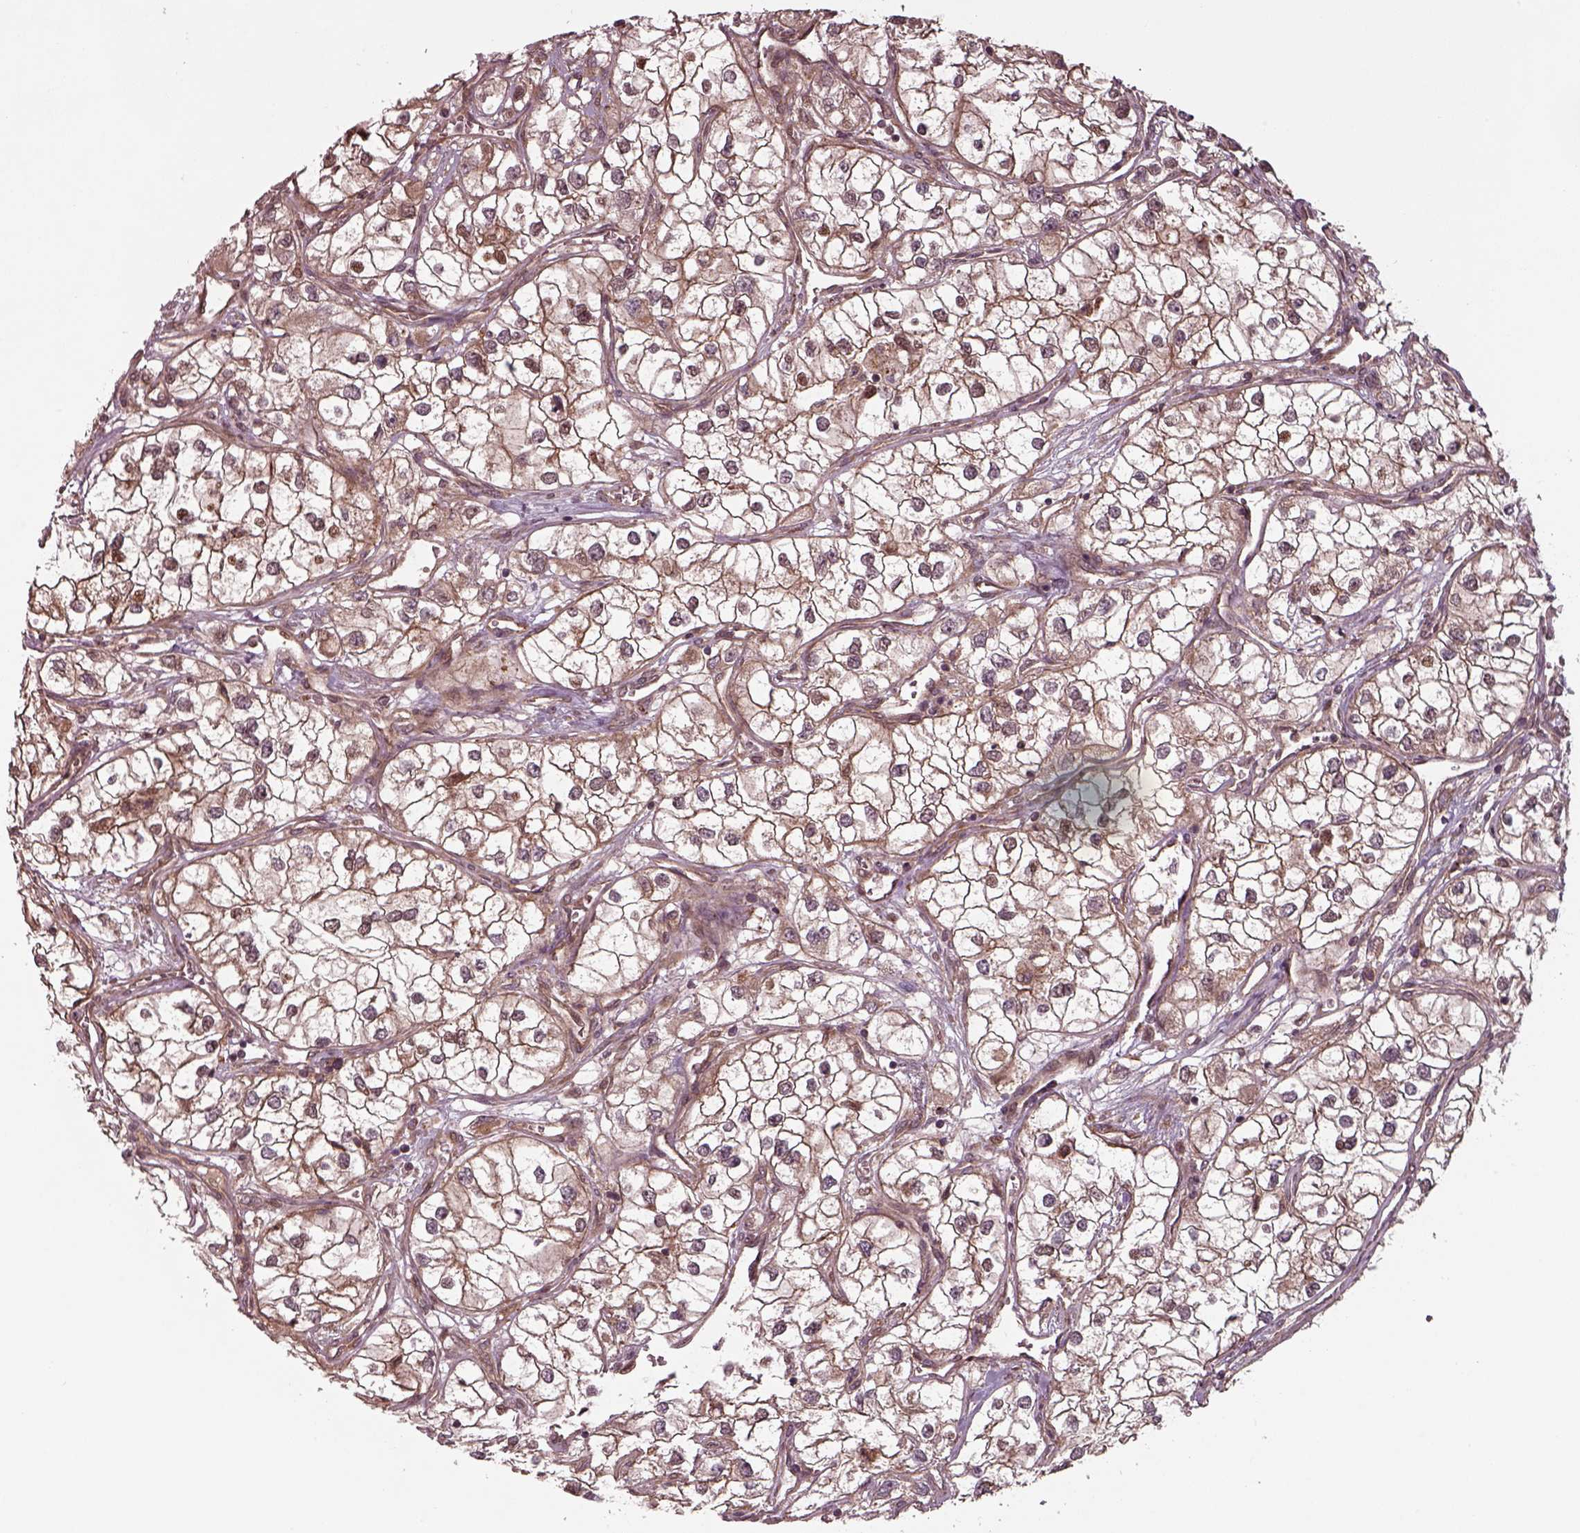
{"staining": {"intensity": "moderate", "quantity": ">75%", "location": "cytoplasmic/membranous"}, "tissue": "renal cancer", "cell_type": "Tumor cells", "image_type": "cancer", "snomed": [{"axis": "morphology", "description": "Adenocarcinoma, NOS"}, {"axis": "topography", "description": "Kidney"}], "caption": "IHC micrograph of neoplastic tissue: renal adenocarcinoma stained using immunohistochemistry (IHC) displays medium levels of moderate protein expression localized specifically in the cytoplasmic/membranous of tumor cells, appearing as a cytoplasmic/membranous brown color.", "gene": "CHMP3", "patient": {"sex": "male", "age": 59}}